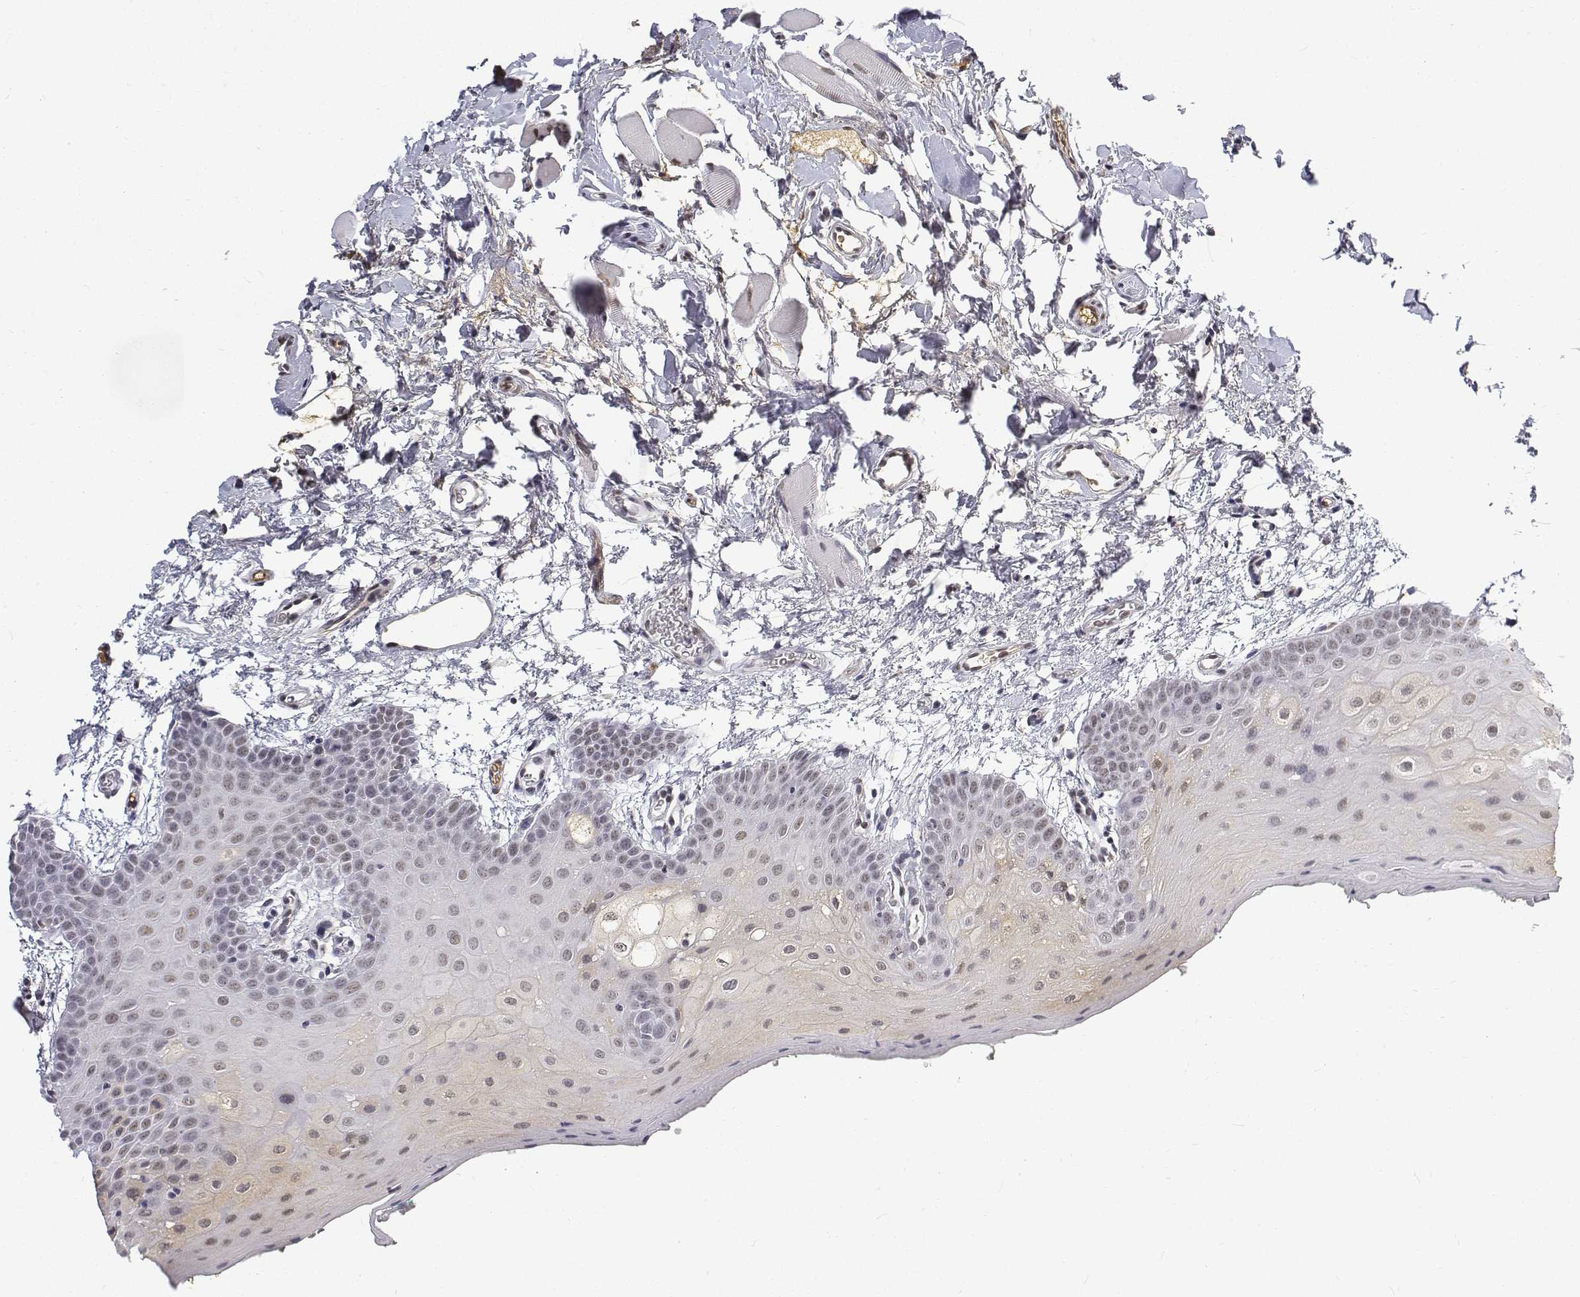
{"staining": {"intensity": "weak", "quantity": ">75%", "location": "nuclear"}, "tissue": "oral mucosa", "cell_type": "Squamous epithelial cells", "image_type": "normal", "snomed": [{"axis": "morphology", "description": "Normal tissue, NOS"}, {"axis": "morphology", "description": "Squamous cell carcinoma, NOS"}, {"axis": "topography", "description": "Oral tissue"}, {"axis": "topography", "description": "Head-Neck"}], "caption": "An image showing weak nuclear staining in about >75% of squamous epithelial cells in benign oral mucosa, as visualized by brown immunohistochemical staining.", "gene": "ATRX", "patient": {"sex": "female", "age": 50}}